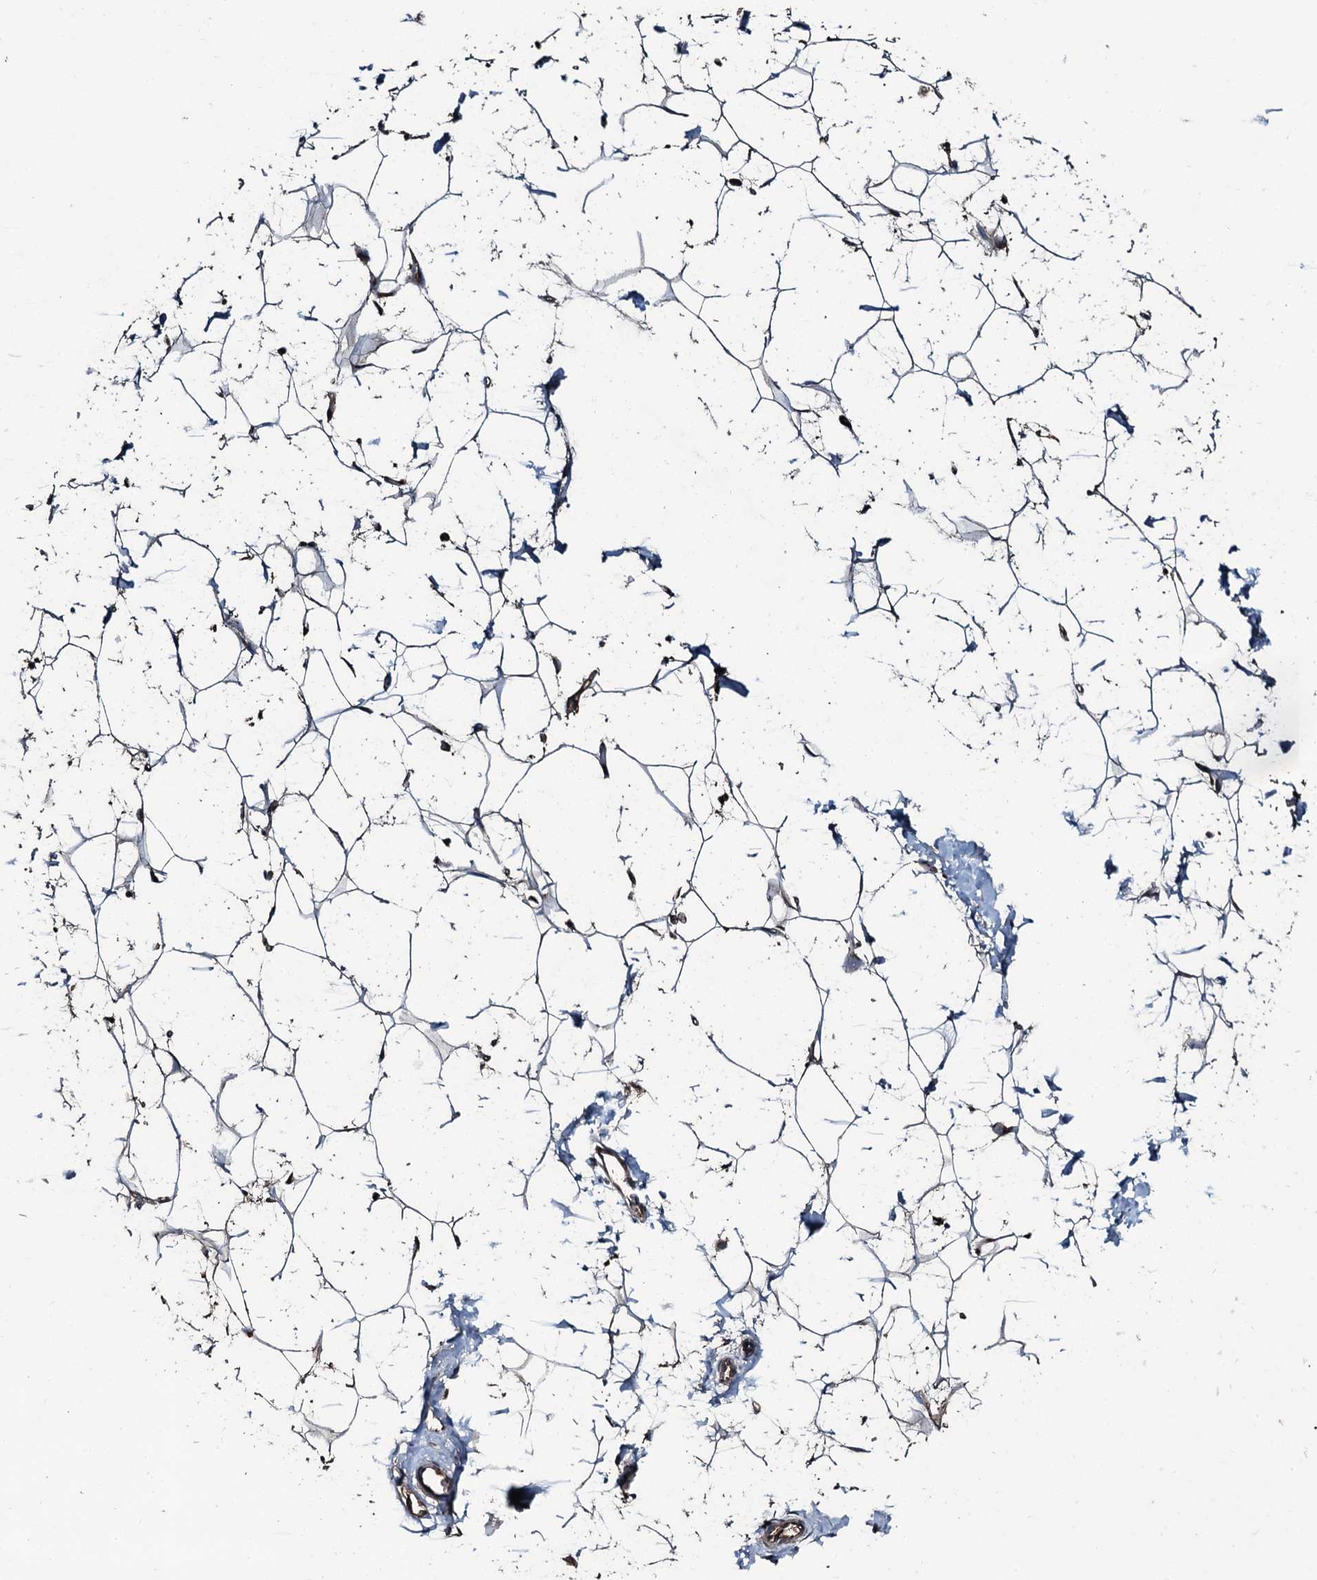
{"staining": {"intensity": "moderate", "quantity": ">75%", "location": "cytoplasmic/membranous"}, "tissue": "adipose tissue", "cell_type": "Adipocytes", "image_type": "normal", "snomed": [{"axis": "morphology", "description": "Normal tissue, NOS"}, {"axis": "topography", "description": "Breast"}], "caption": "IHC photomicrograph of benign adipose tissue: adipose tissue stained using immunohistochemistry (IHC) shows medium levels of moderate protein expression localized specifically in the cytoplasmic/membranous of adipocytes, appearing as a cytoplasmic/membranous brown color.", "gene": "AARS1", "patient": {"sex": "female", "age": 26}}